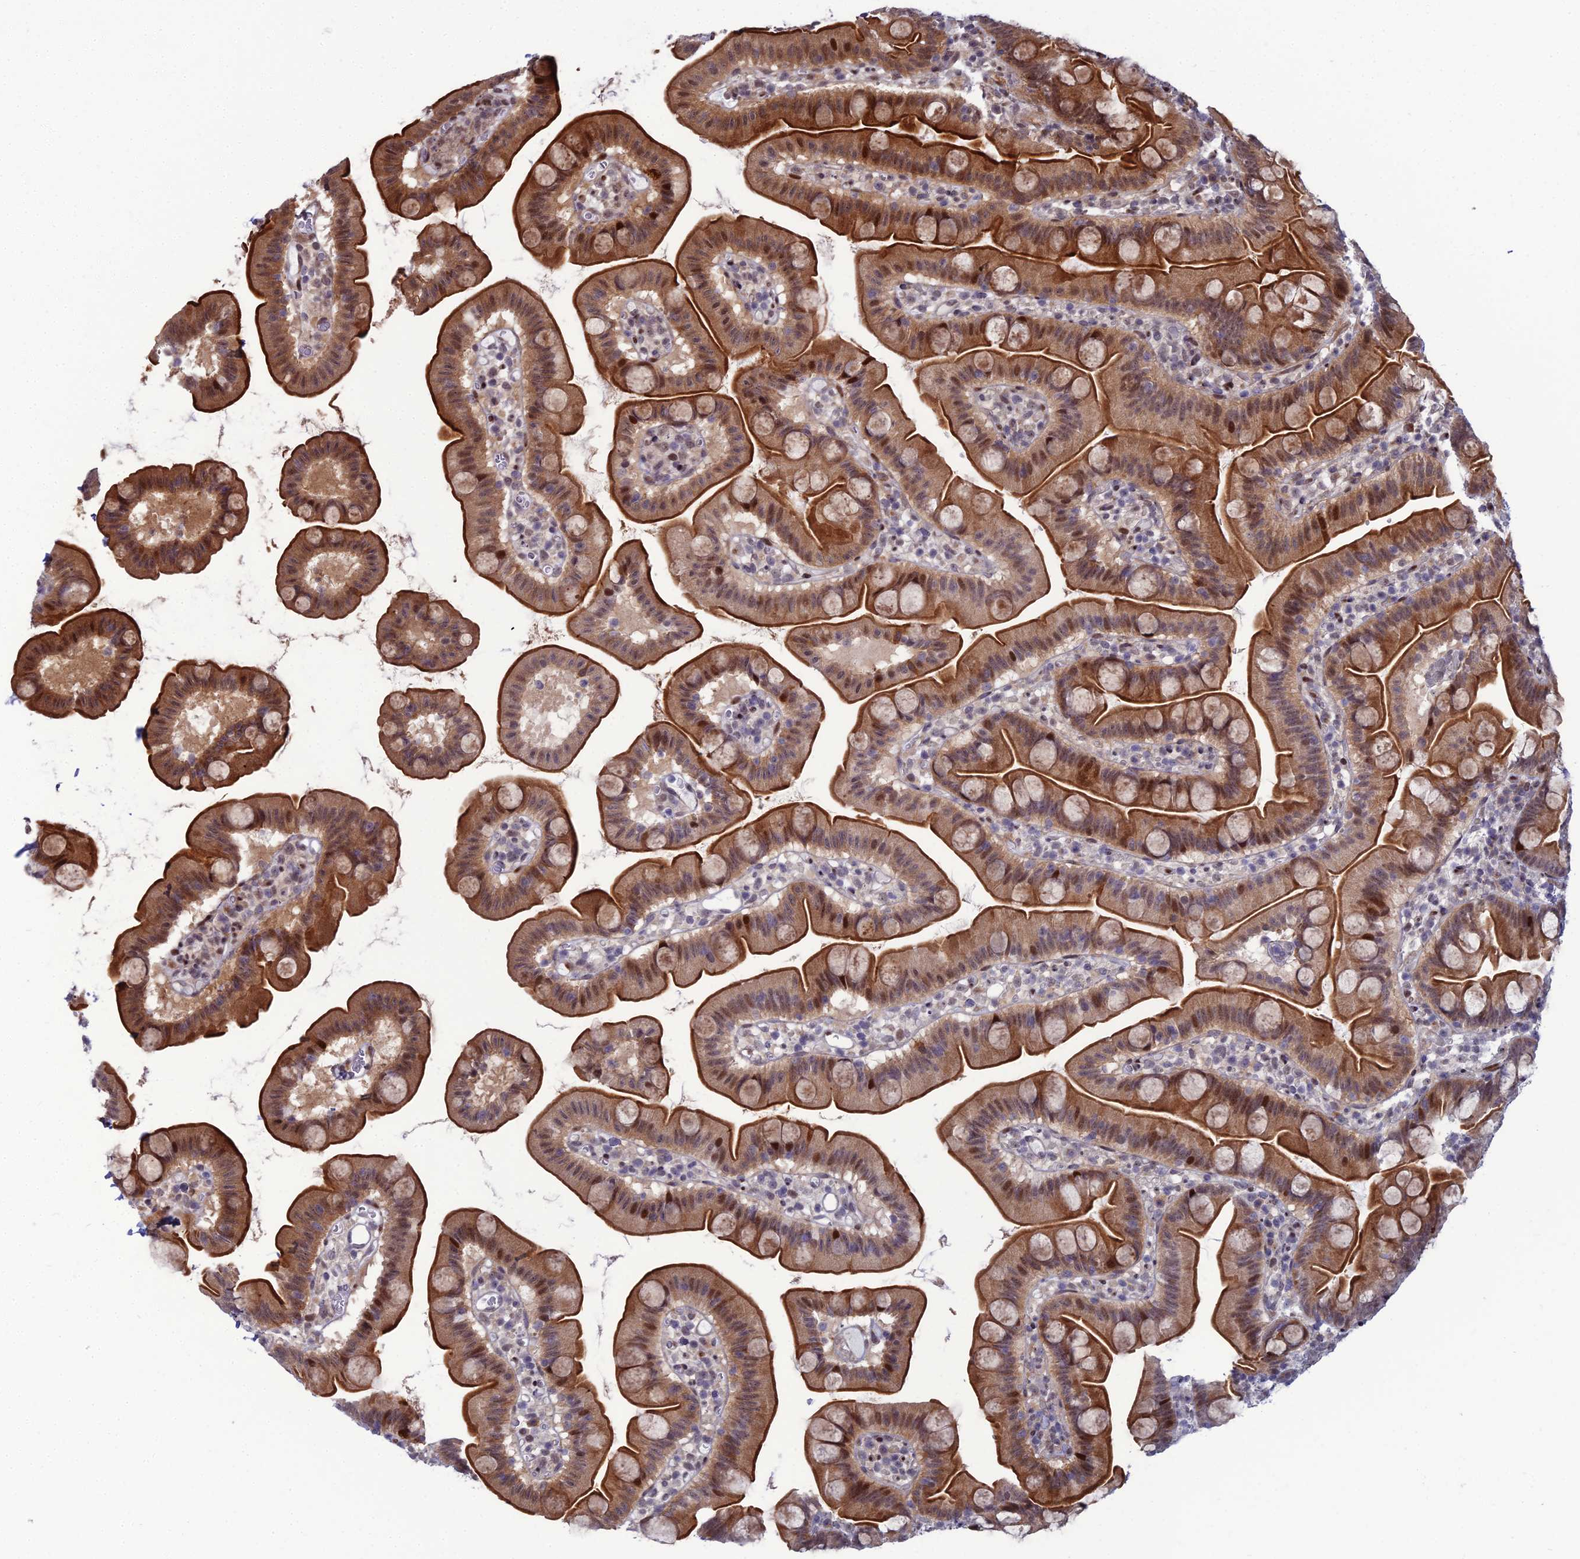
{"staining": {"intensity": "moderate", "quantity": ">75%", "location": "cytoplasmic/membranous,nuclear"}, "tissue": "small intestine", "cell_type": "Glandular cells", "image_type": "normal", "snomed": [{"axis": "morphology", "description": "Normal tissue, NOS"}, {"axis": "topography", "description": "Small intestine"}], "caption": "An image of small intestine stained for a protein demonstrates moderate cytoplasmic/membranous,nuclear brown staining in glandular cells. The protein of interest is shown in brown color, while the nuclei are stained blue.", "gene": "ZNF668", "patient": {"sex": "female", "age": 68}}